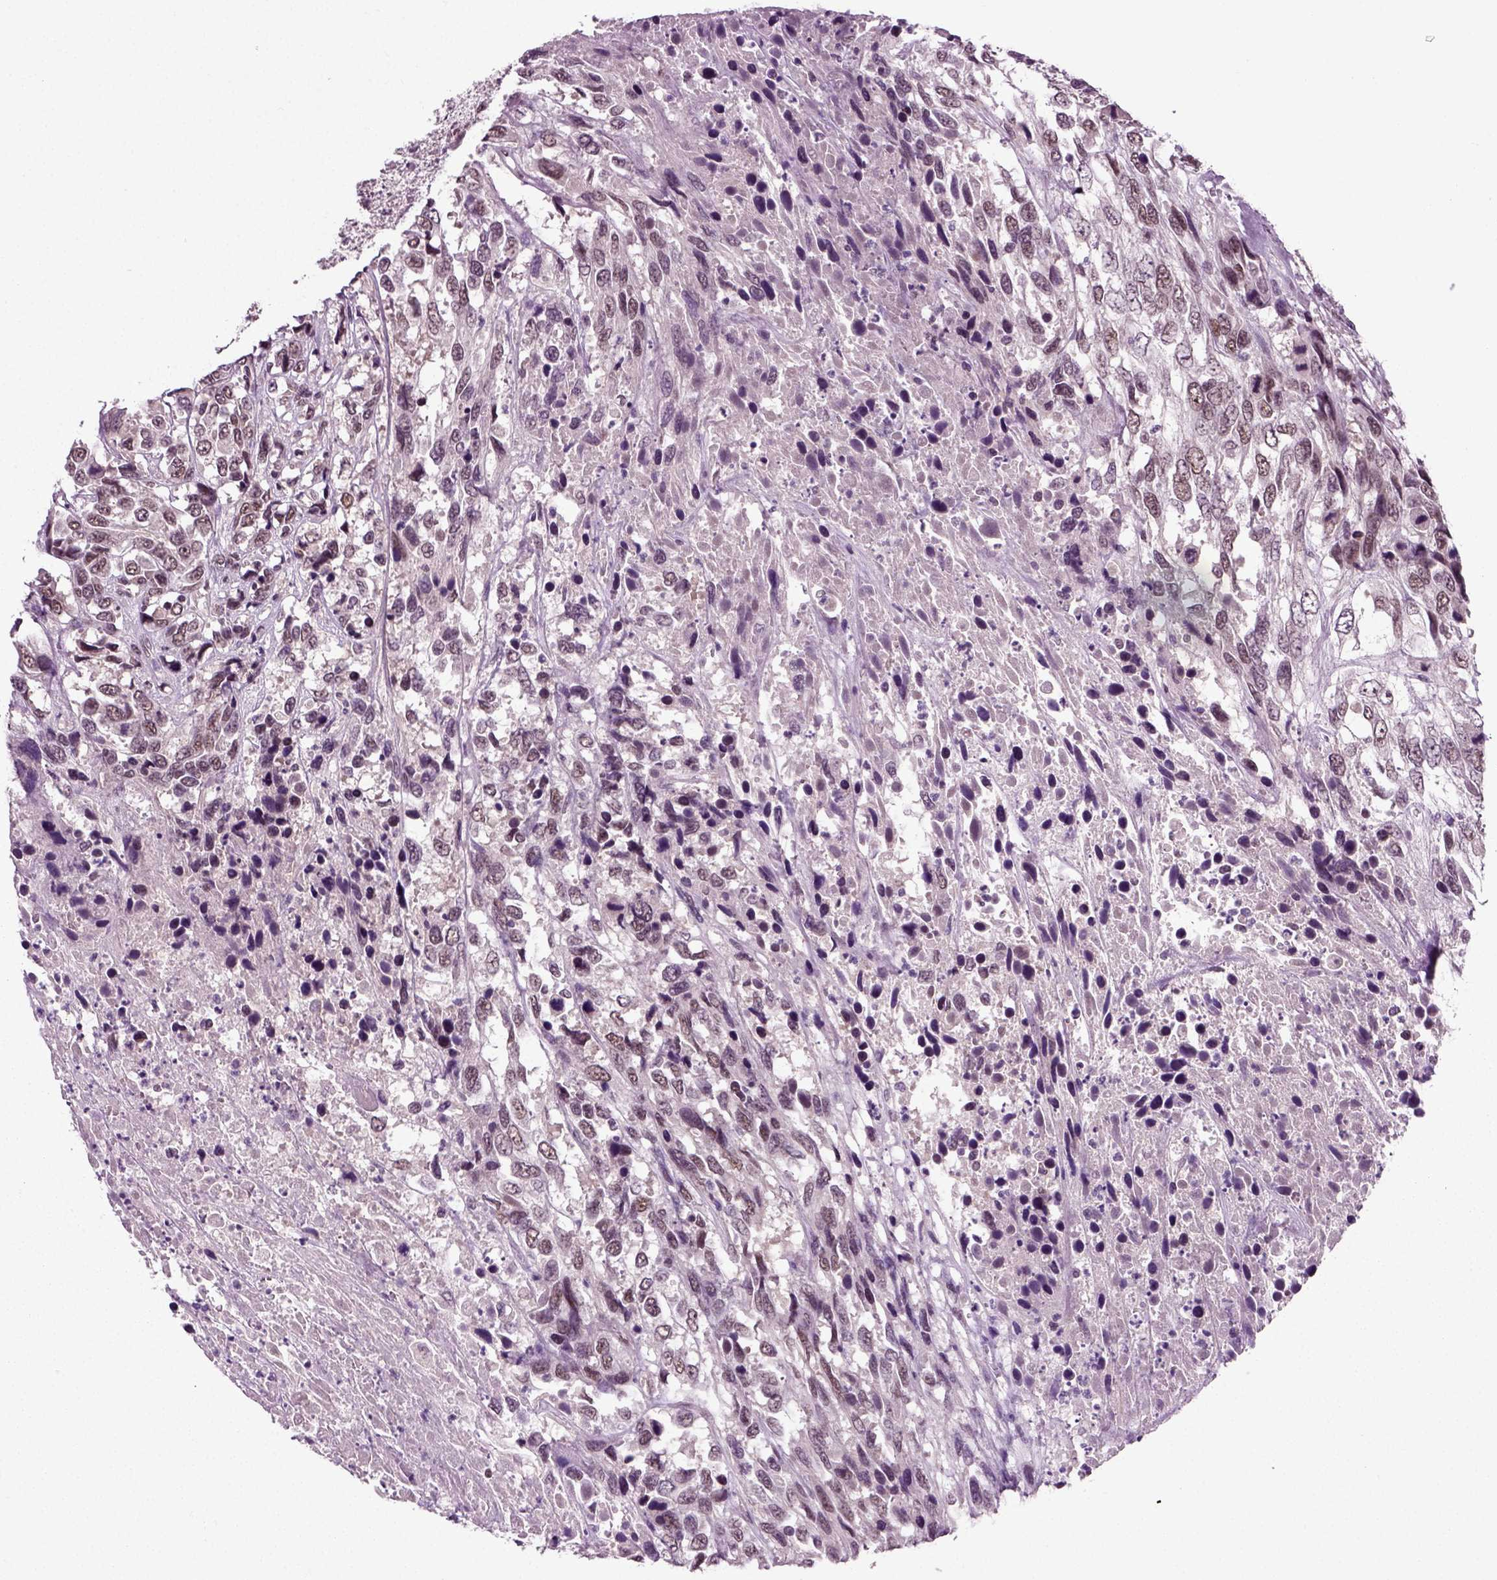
{"staining": {"intensity": "moderate", "quantity": "<25%", "location": "nuclear"}, "tissue": "urothelial cancer", "cell_type": "Tumor cells", "image_type": "cancer", "snomed": [{"axis": "morphology", "description": "Urothelial carcinoma, High grade"}, {"axis": "topography", "description": "Urinary bladder"}], "caption": "A high-resolution image shows immunohistochemistry staining of urothelial cancer, which shows moderate nuclear expression in about <25% of tumor cells.", "gene": "RCOR3", "patient": {"sex": "female", "age": 70}}